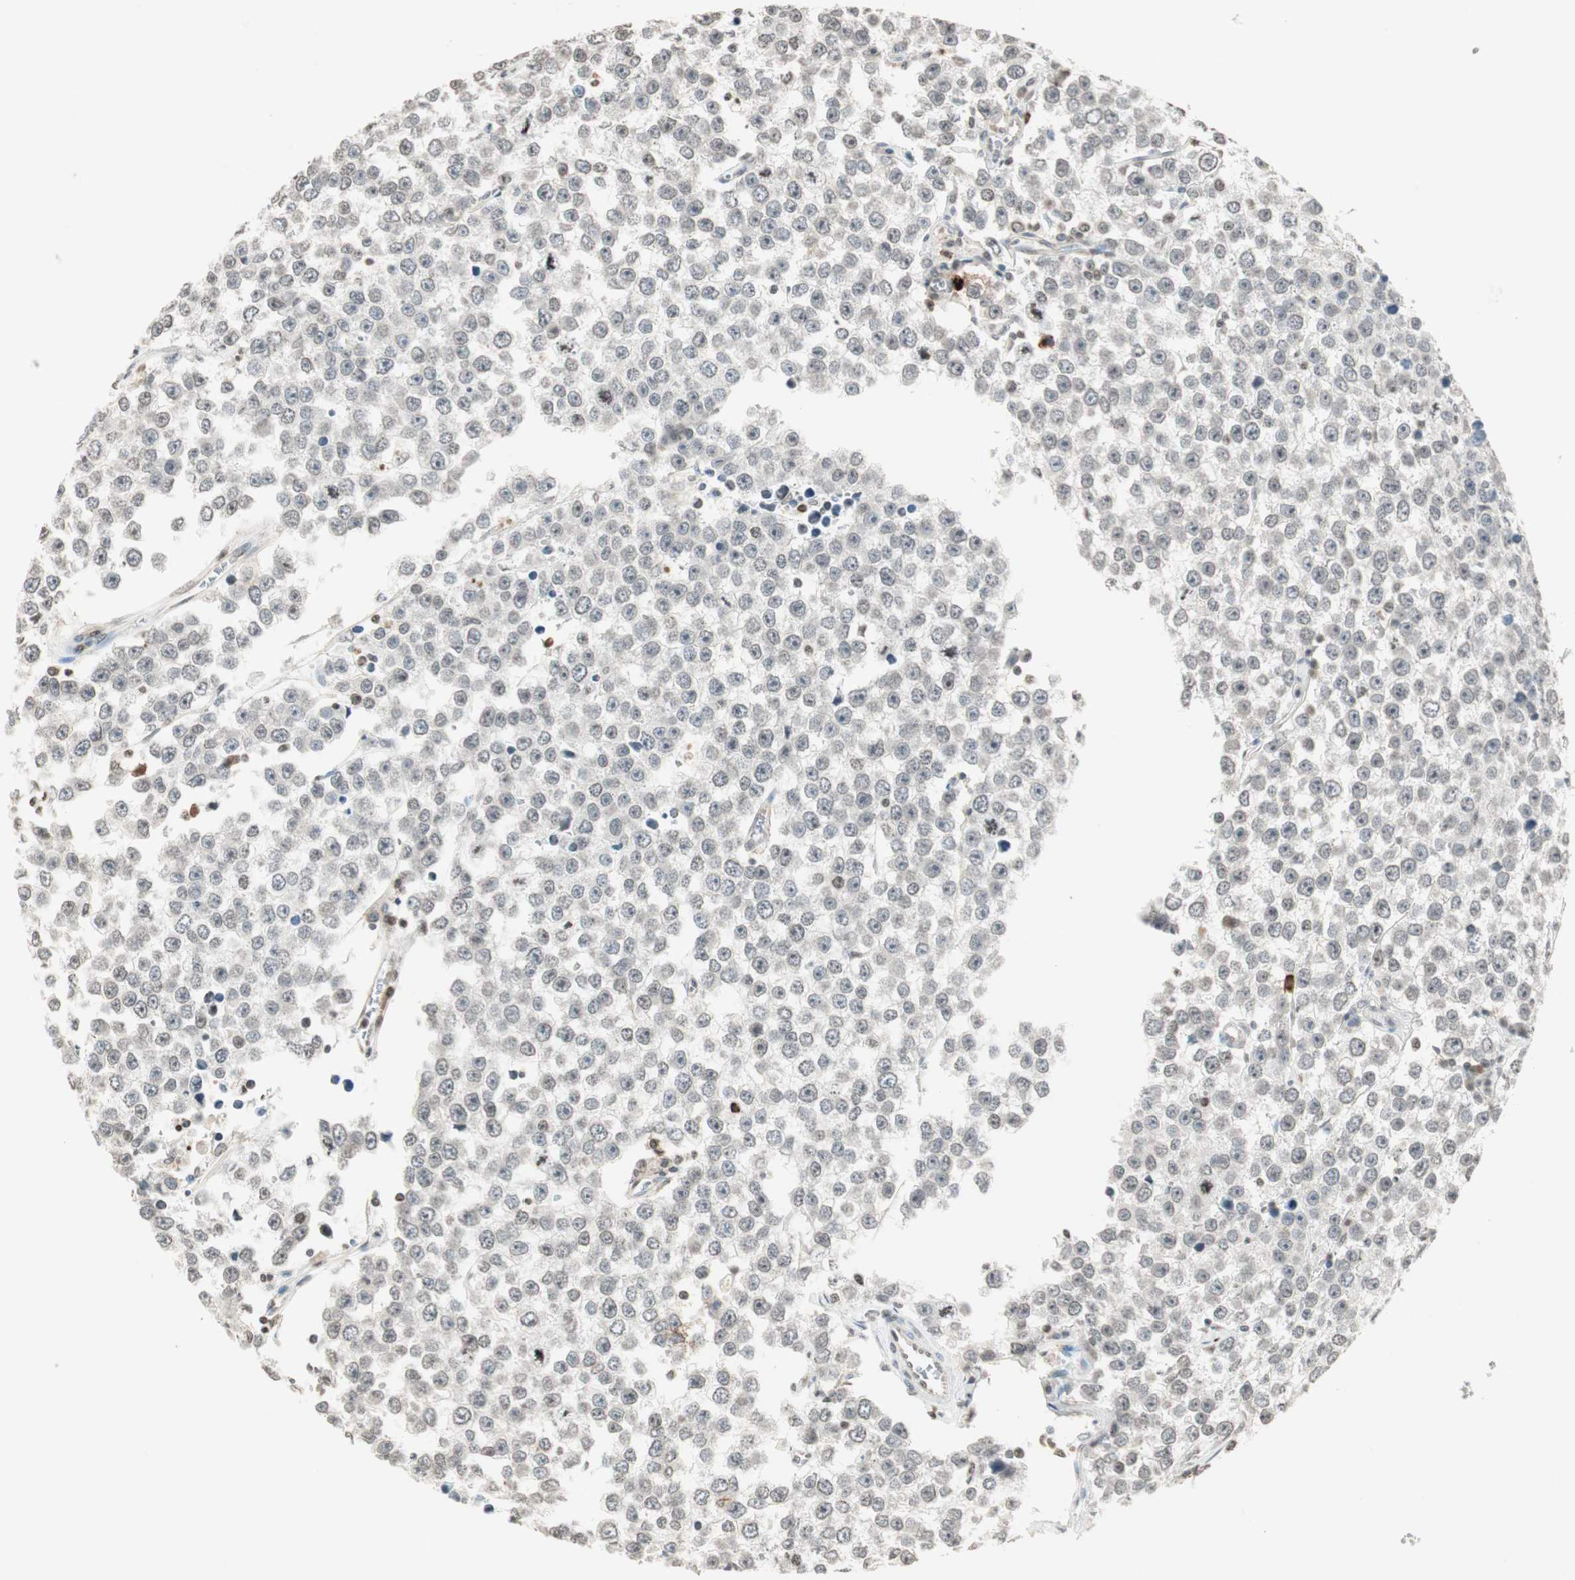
{"staining": {"intensity": "negative", "quantity": "none", "location": "none"}, "tissue": "testis cancer", "cell_type": "Tumor cells", "image_type": "cancer", "snomed": [{"axis": "morphology", "description": "Seminoma, NOS"}, {"axis": "morphology", "description": "Carcinoma, Embryonal, NOS"}, {"axis": "topography", "description": "Testis"}], "caption": "A photomicrograph of human testis embryonal carcinoma is negative for staining in tumor cells. (Stains: DAB immunohistochemistry with hematoxylin counter stain, Microscopy: brightfield microscopy at high magnification).", "gene": "PRELID1", "patient": {"sex": "male", "age": 52}}